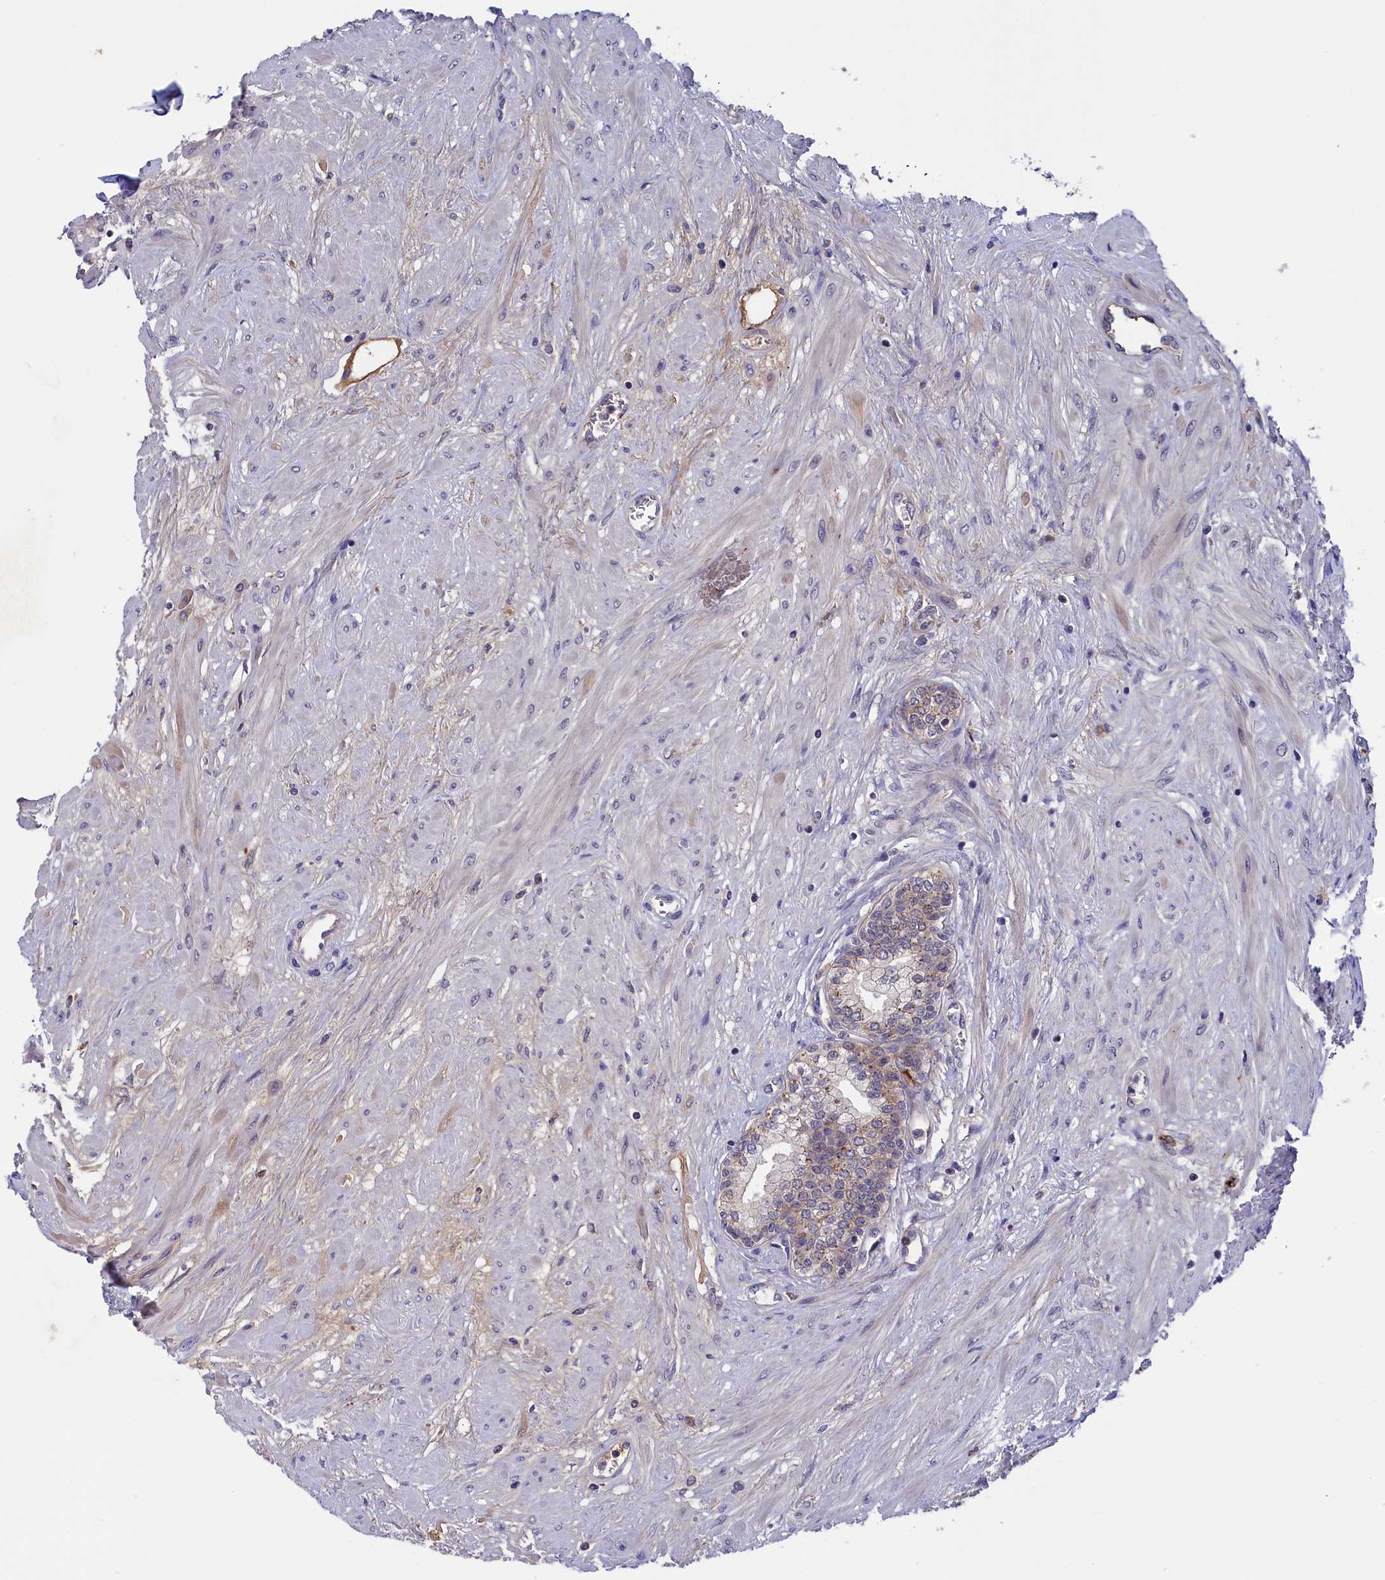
{"staining": {"intensity": "moderate", "quantity": "<25%", "location": "cytoplasmic/membranous"}, "tissue": "prostate", "cell_type": "Glandular cells", "image_type": "normal", "snomed": [{"axis": "morphology", "description": "Normal tissue, NOS"}, {"axis": "topography", "description": "Prostate"}], "caption": "Immunohistochemistry (DAB (3,3'-diaminobenzidine)) staining of benign human prostate displays moderate cytoplasmic/membranous protein staining in about <25% of glandular cells.", "gene": "STYX", "patient": {"sex": "male", "age": 60}}